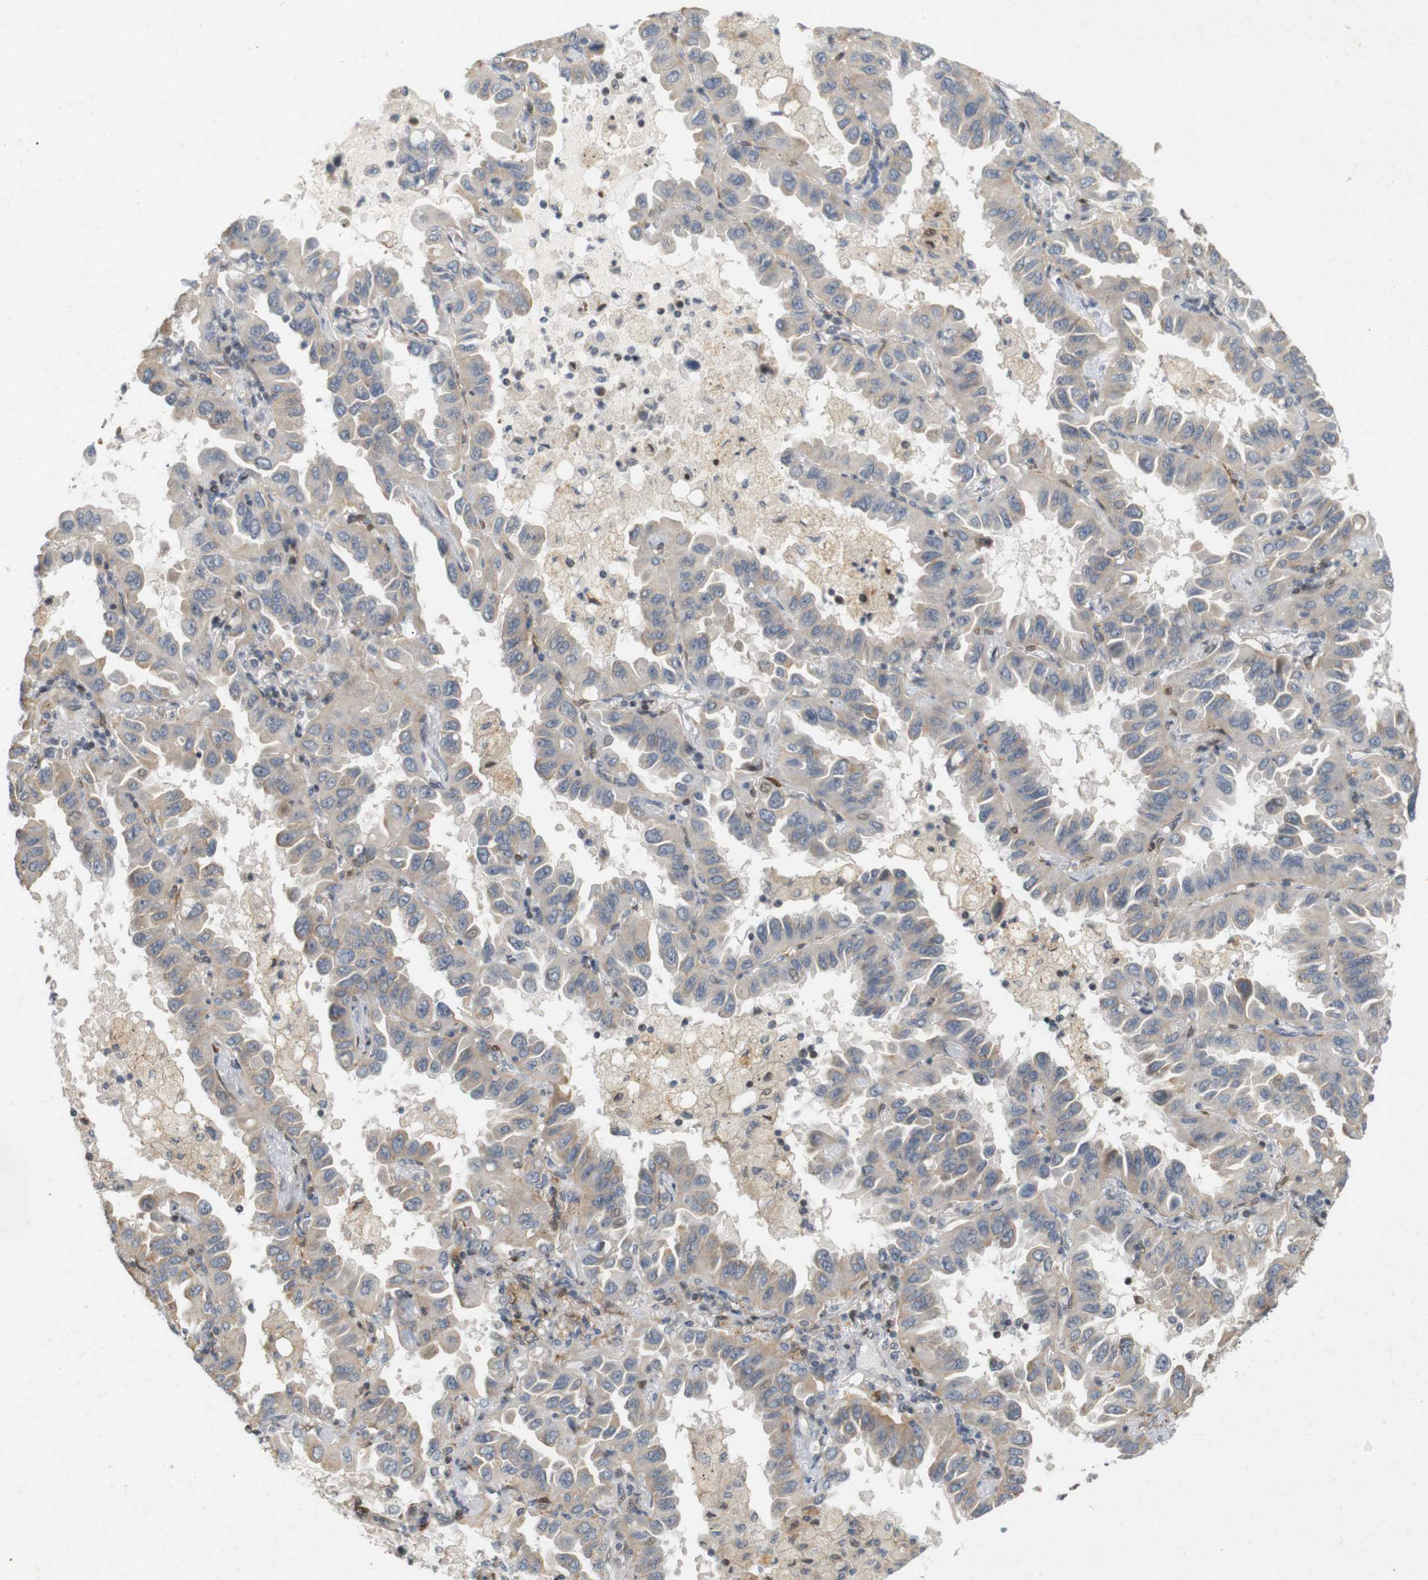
{"staining": {"intensity": "weak", "quantity": "25%-75%", "location": "cytoplasmic/membranous"}, "tissue": "lung cancer", "cell_type": "Tumor cells", "image_type": "cancer", "snomed": [{"axis": "morphology", "description": "Adenocarcinoma, NOS"}, {"axis": "topography", "description": "Lung"}], "caption": "Immunohistochemical staining of lung adenocarcinoma demonstrates weak cytoplasmic/membranous protein expression in approximately 25%-75% of tumor cells. Using DAB (3,3'-diaminobenzidine) (brown) and hematoxylin (blue) stains, captured at high magnification using brightfield microscopy.", "gene": "PPP1R14A", "patient": {"sex": "male", "age": 64}}